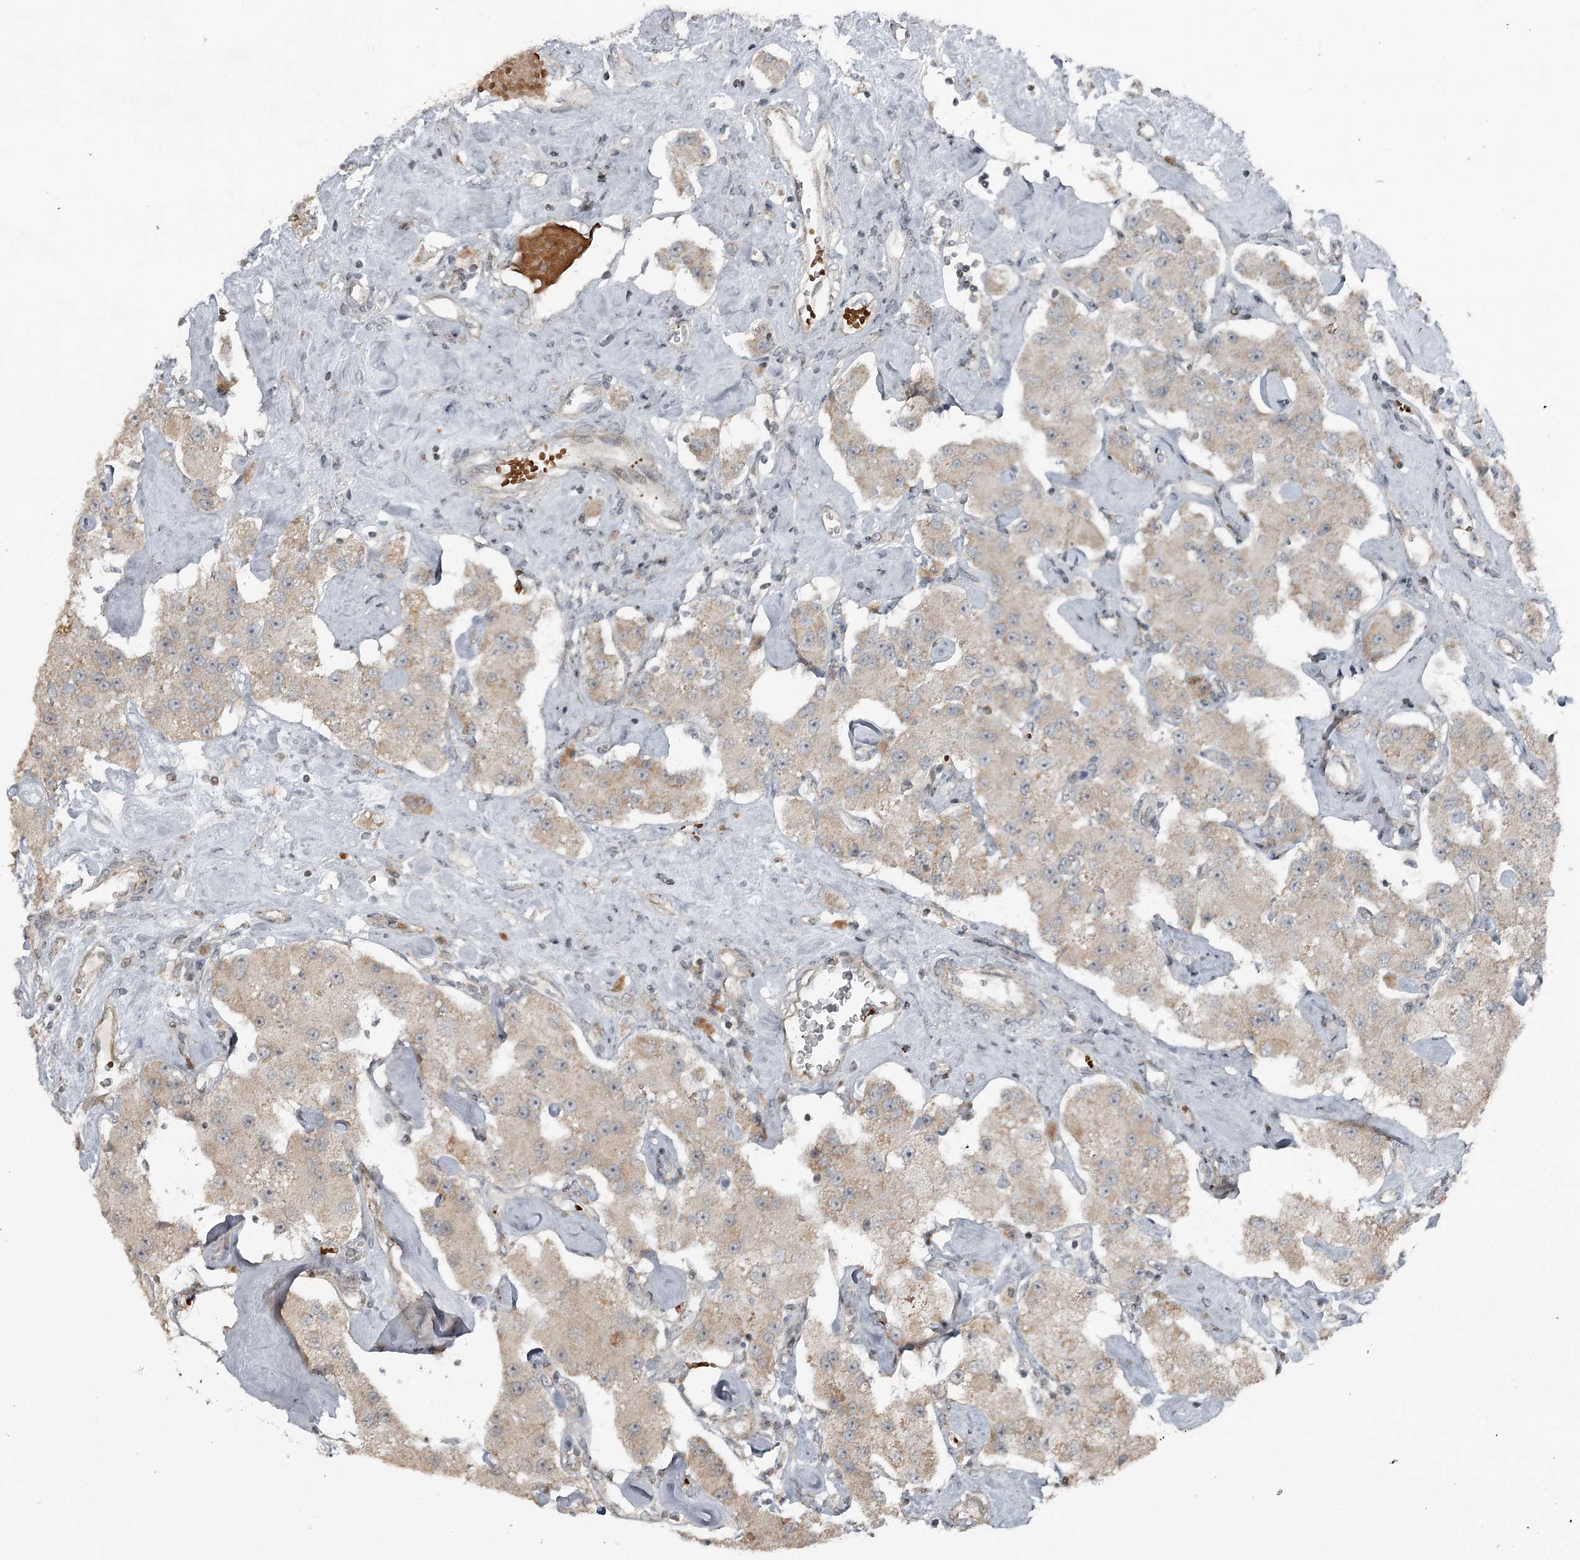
{"staining": {"intensity": "weak", "quantity": "25%-75%", "location": "cytoplasmic/membranous"}, "tissue": "carcinoid", "cell_type": "Tumor cells", "image_type": "cancer", "snomed": [{"axis": "morphology", "description": "Carcinoid, malignant, NOS"}, {"axis": "topography", "description": "Pancreas"}], "caption": "Protein positivity by IHC exhibits weak cytoplasmic/membranous positivity in approximately 25%-75% of tumor cells in carcinoid. (Brightfield microscopy of DAB IHC at high magnification).", "gene": "RASSF8", "patient": {"sex": "male", "age": 41}}